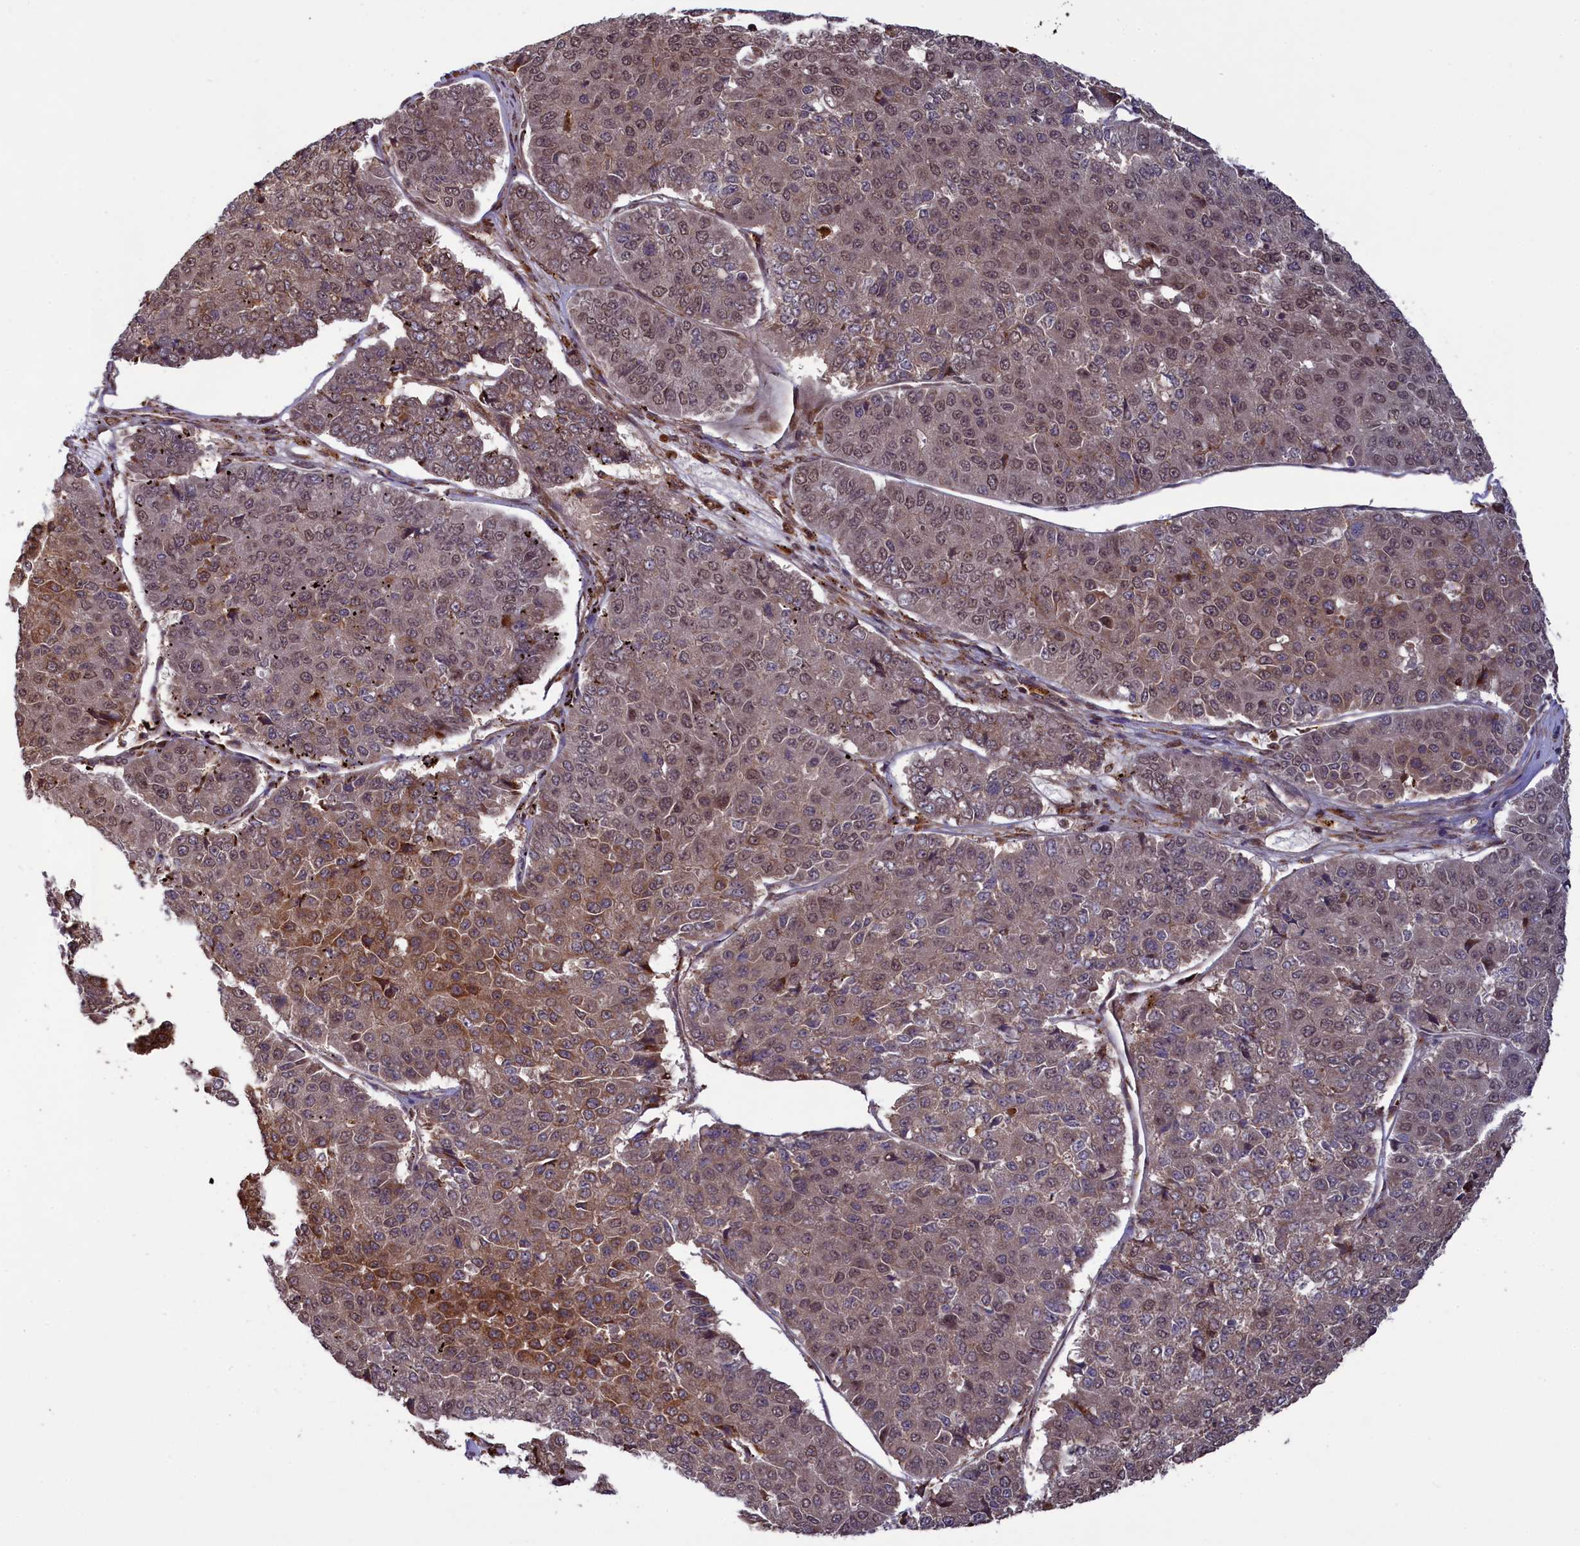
{"staining": {"intensity": "moderate", "quantity": "25%-75%", "location": "cytoplasmic/membranous,nuclear"}, "tissue": "pancreatic cancer", "cell_type": "Tumor cells", "image_type": "cancer", "snomed": [{"axis": "morphology", "description": "Adenocarcinoma, NOS"}, {"axis": "topography", "description": "Pancreas"}], "caption": "Approximately 25%-75% of tumor cells in human pancreatic adenocarcinoma demonstrate moderate cytoplasmic/membranous and nuclear protein positivity as visualized by brown immunohistochemical staining.", "gene": "NAE1", "patient": {"sex": "male", "age": 50}}